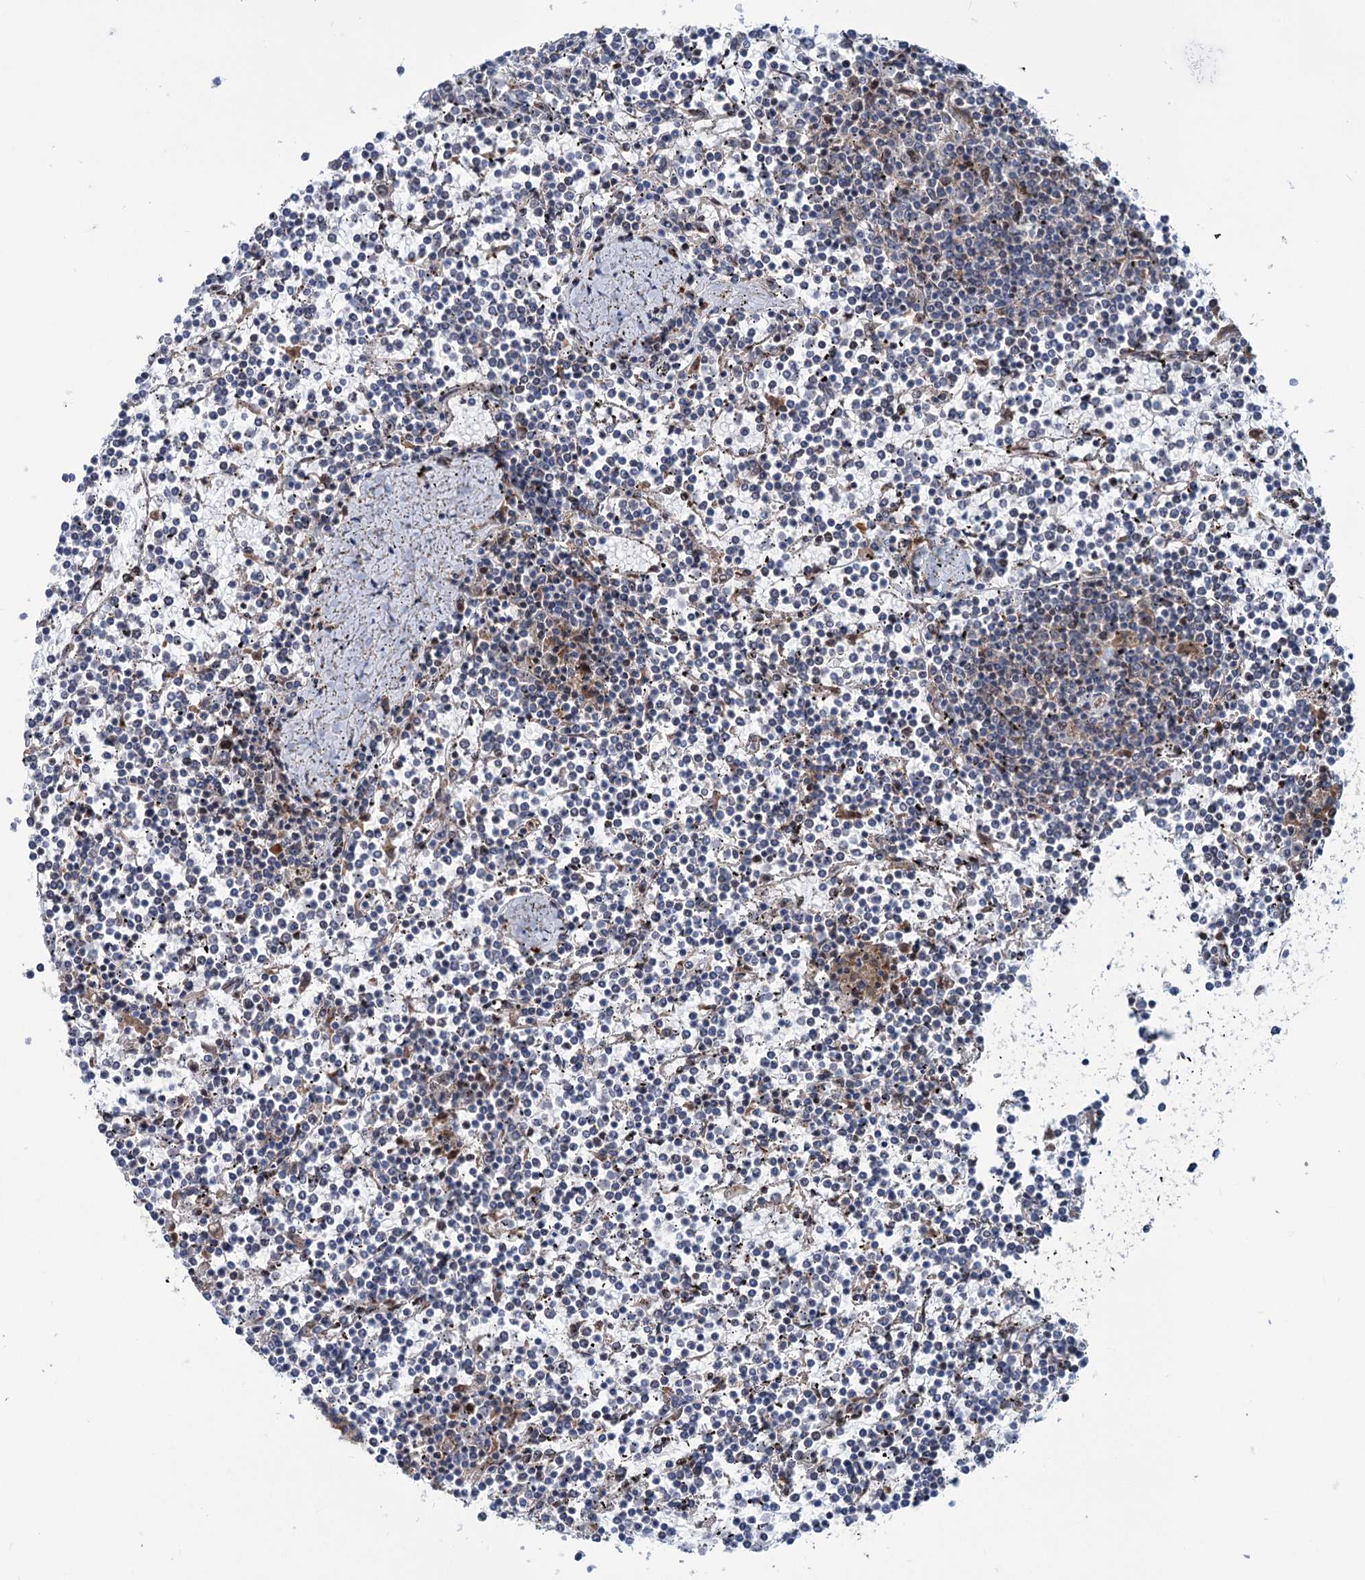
{"staining": {"intensity": "negative", "quantity": "none", "location": "none"}, "tissue": "lymphoma", "cell_type": "Tumor cells", "image_type": "cancer", "snomed": [{"axis": "morphology", "description": "Malignant lymphoma, non-Hodgkin's type, Low grade"}, {"axis": "topography", "description": "Spleen"}], "caption": "Immunohistochemistry (IHC) micrograph of neoplastic tissue: human malignant lymphoma, non-Hodgkin's type (low-grade) stained with DAB shows no significant protein expression in tumor cells.", "gene": "ELP4", "patient": {"sex": "female", "age": 19}}